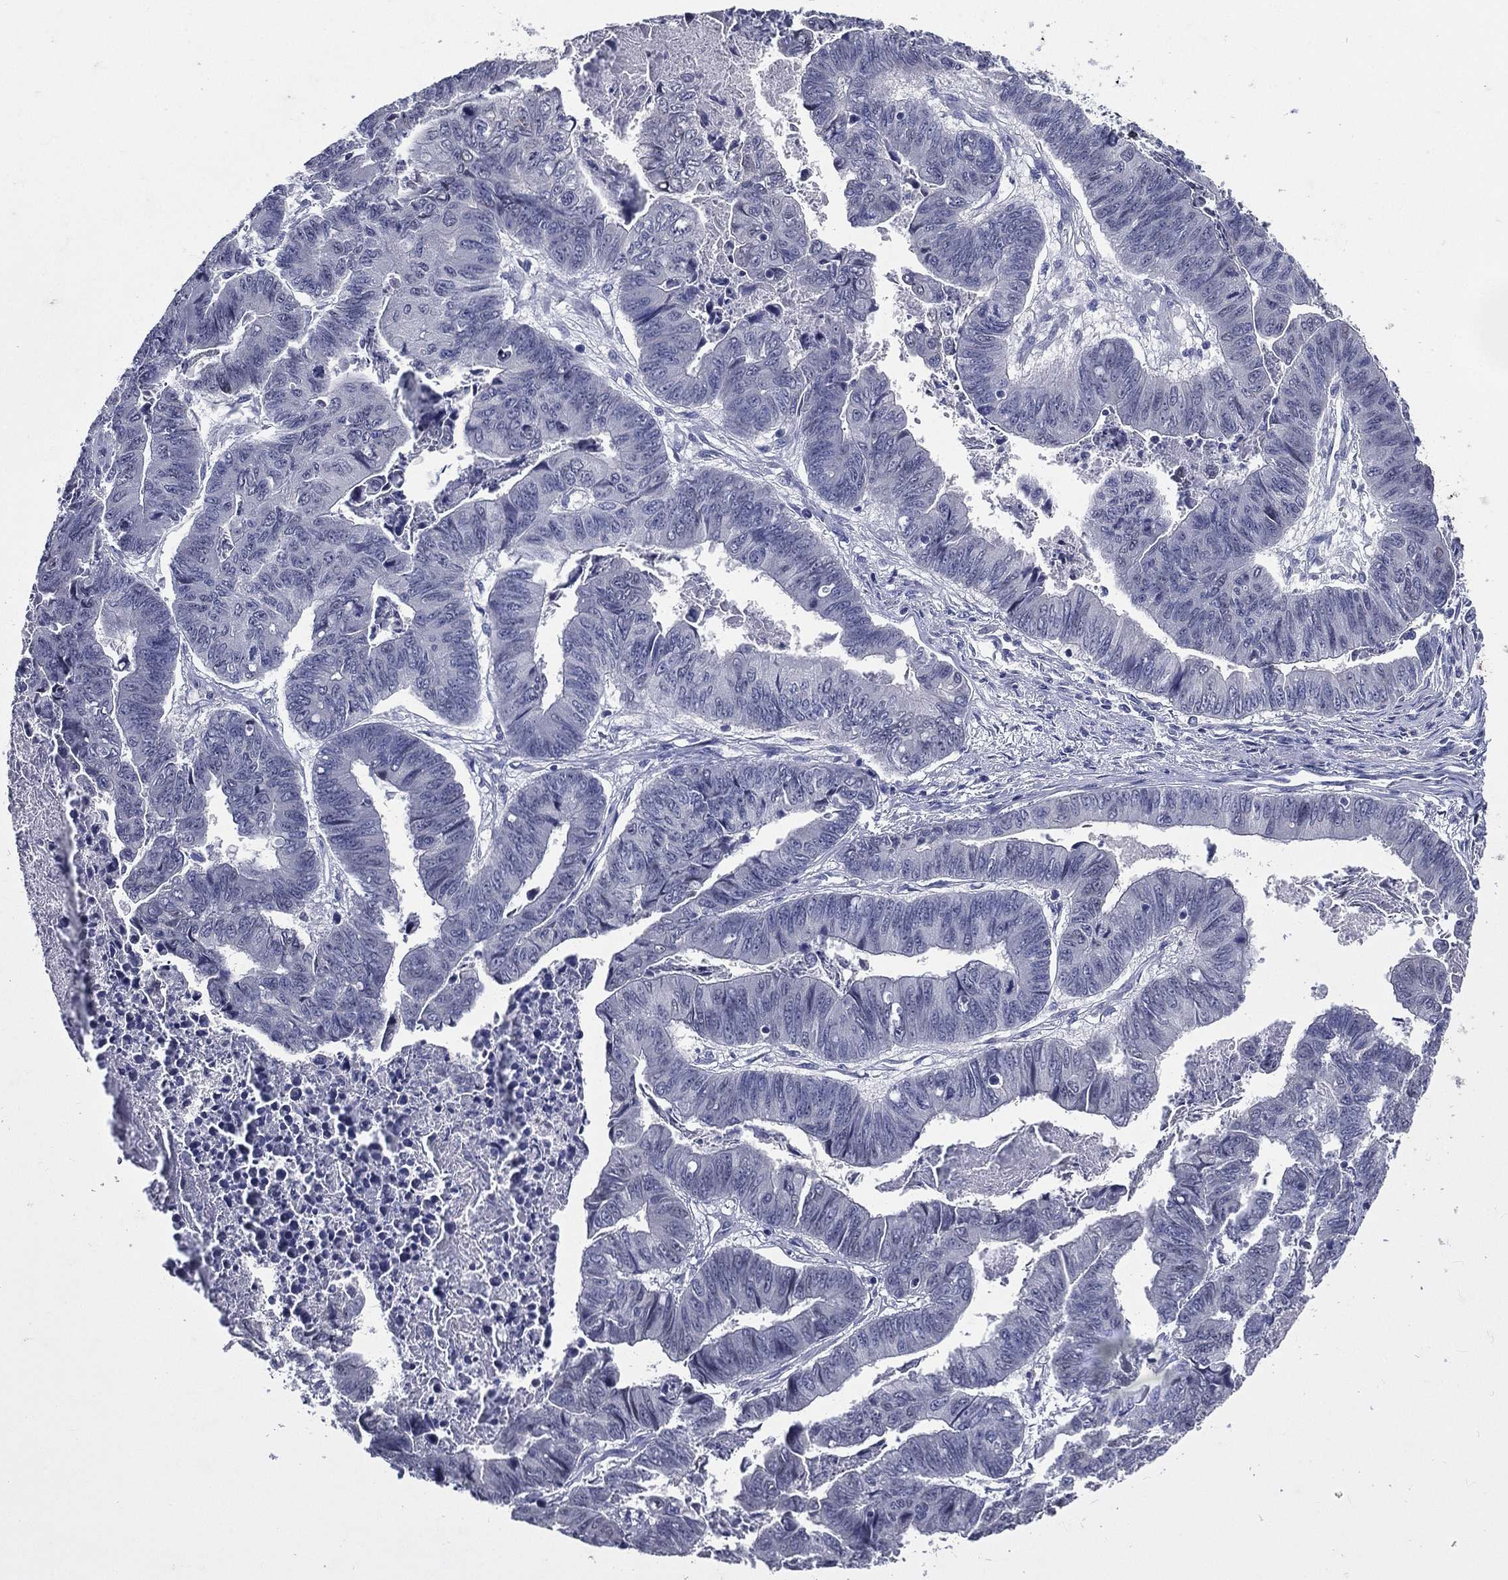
{"staining": {"intensity": "negative", "quantity": "none", "location": "none"}, "tissue": "stomach cancer", "cell_type": "Tumor cells", "image_type": "cancer", "snomed": [{"axis": "morphology", "description": "Adenocarcinoma, NOS"}, {"axis": "topography", "description": "Stomach, lower"}], "caption": "Tumor cells are negative for protein expression in human stomach cancer (adenocarcinoma).", "gene": "TGM1", "patient": {"sex": "male", "age": 77}}